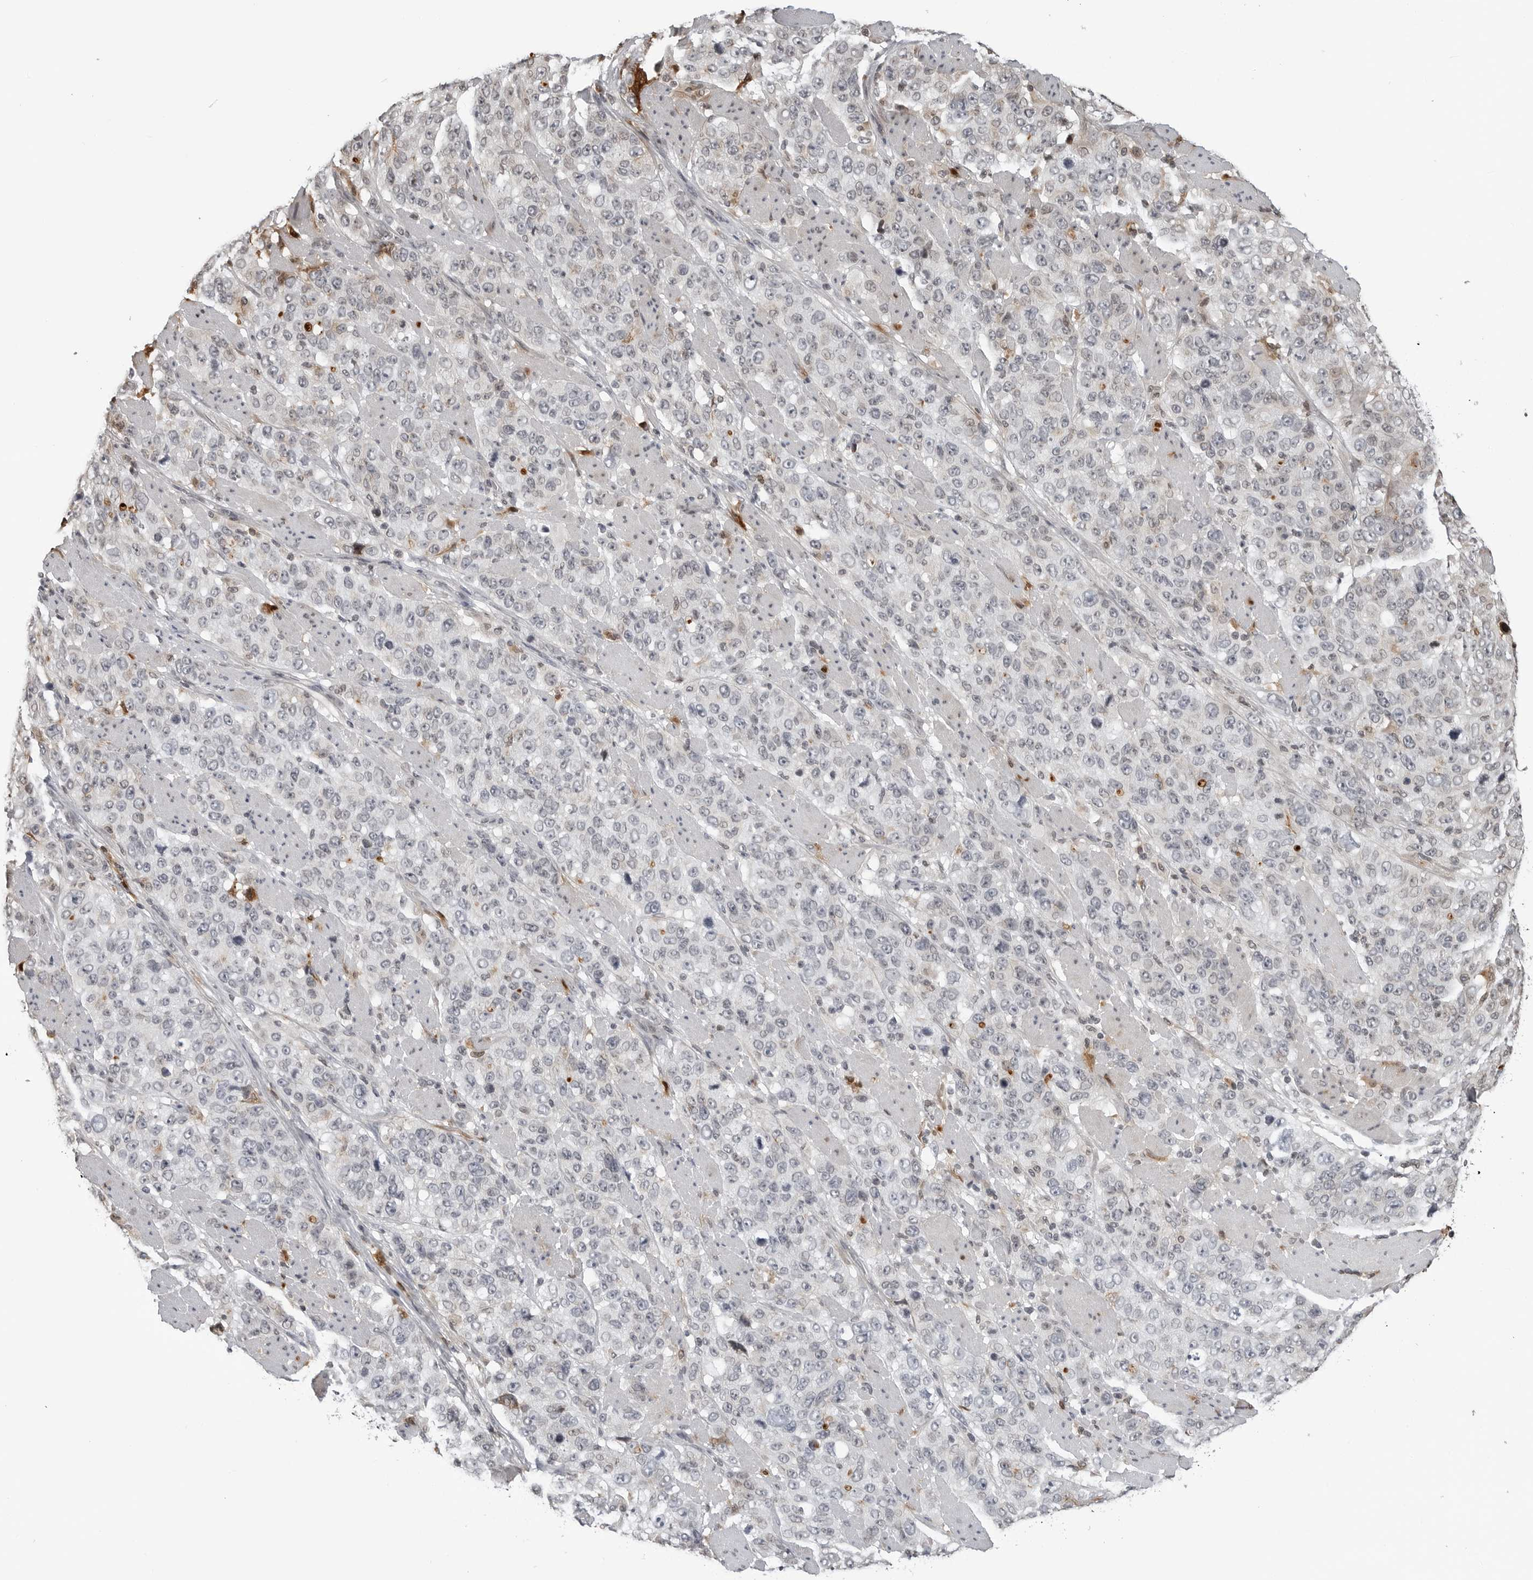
{"staining": {"intensity": "negative", "quantity": "none", "location": "none"}, "tissue": "stomach cancer", "cell_type": "Tumor cells", "image_type": "cancer", "snomed": [{"axis": "morphology", "description": "Adenocarcinoma, NOS"}, {"axis": "topography", "description": "Stomach"}], "caption": "This is a image of immunohistochemistry staining of stomach cancer, which shows no positivity in tumor cells. (IHC, brightfield microscopy, high magnification).", "gene": "CXCR5", "patient": {"sex": "male", "age": 48}}